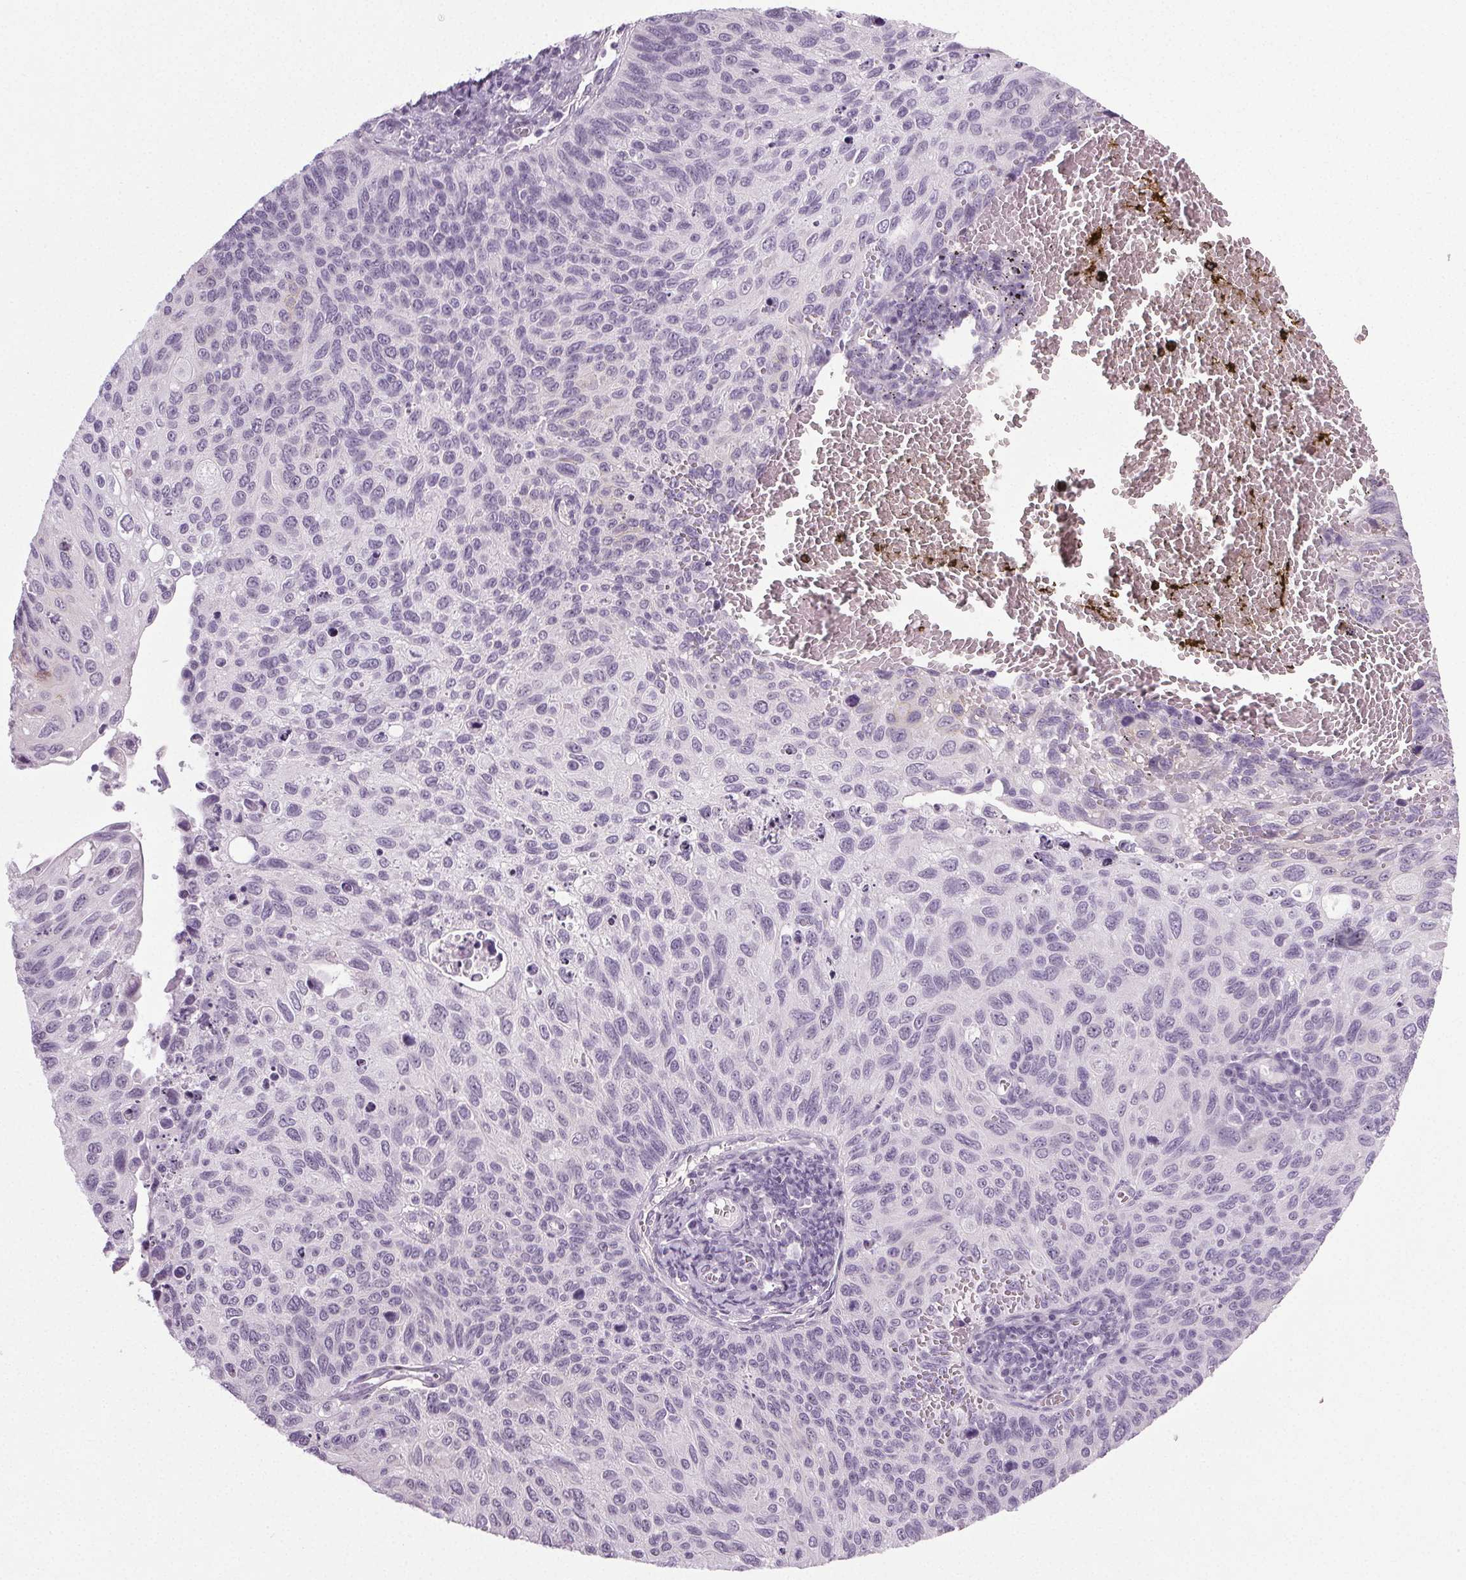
{"staining": {"intensity": "negative", "quantity": "none", "location": "none"}, "tissue": "cervical cancer", "cell_type": "Tumor cells", "image_type": "cancer", "snomed": [{"axis": "morphology", "description": "Squamous cell carcinoma, NOS"}, {"axis": "topography", "description": "Cervix"}], "caption": "Immunohistochemistry of squamous cell carcinoma (cervical) reveals no expression in tumor cells.", "gene": "IGF2BP1", "patient": {"sex": "female", "age": 70}}